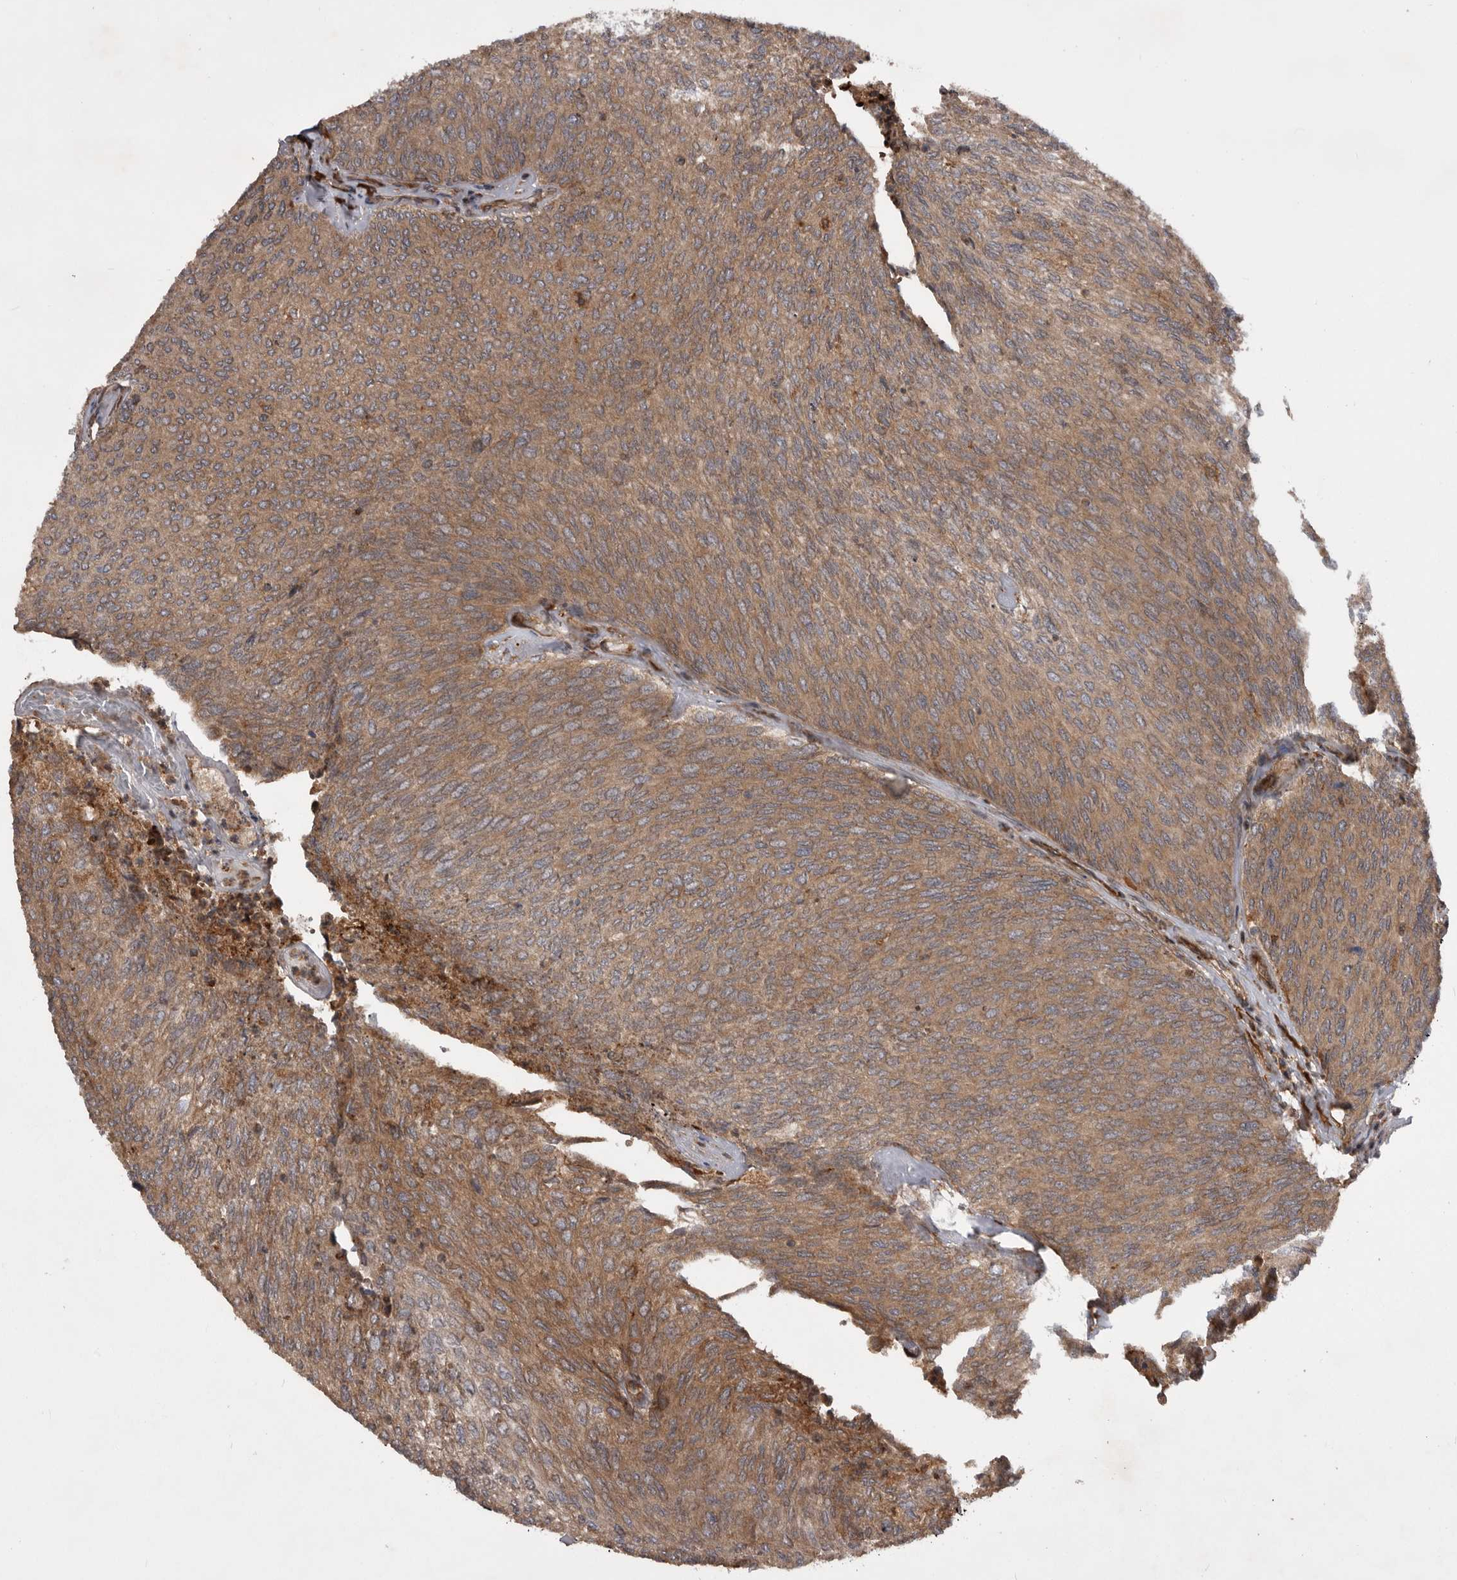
{"staining": {"intensity": "moderate", "quantity": ">75%", "location": "cytoplasmic/membranous"}, "tissue": "urothelial cancer", "cell_type": "Tumor cells", "image_type": "cancer", "snomed": [{"axis": "morphology", "description": "Urothelial carcinoma, Low grade"}, {"axis": "topography", "description": "Urinary bladder"}], "caption": "Immunohistochemical staining of human urothelial cancer exhibits medium levels of moderate cytoplasmic/membranous positivity in about >75% of tumor cells.", "gene": "RAB3GAP2", "patient": {"sex": "female", "age": 79}}